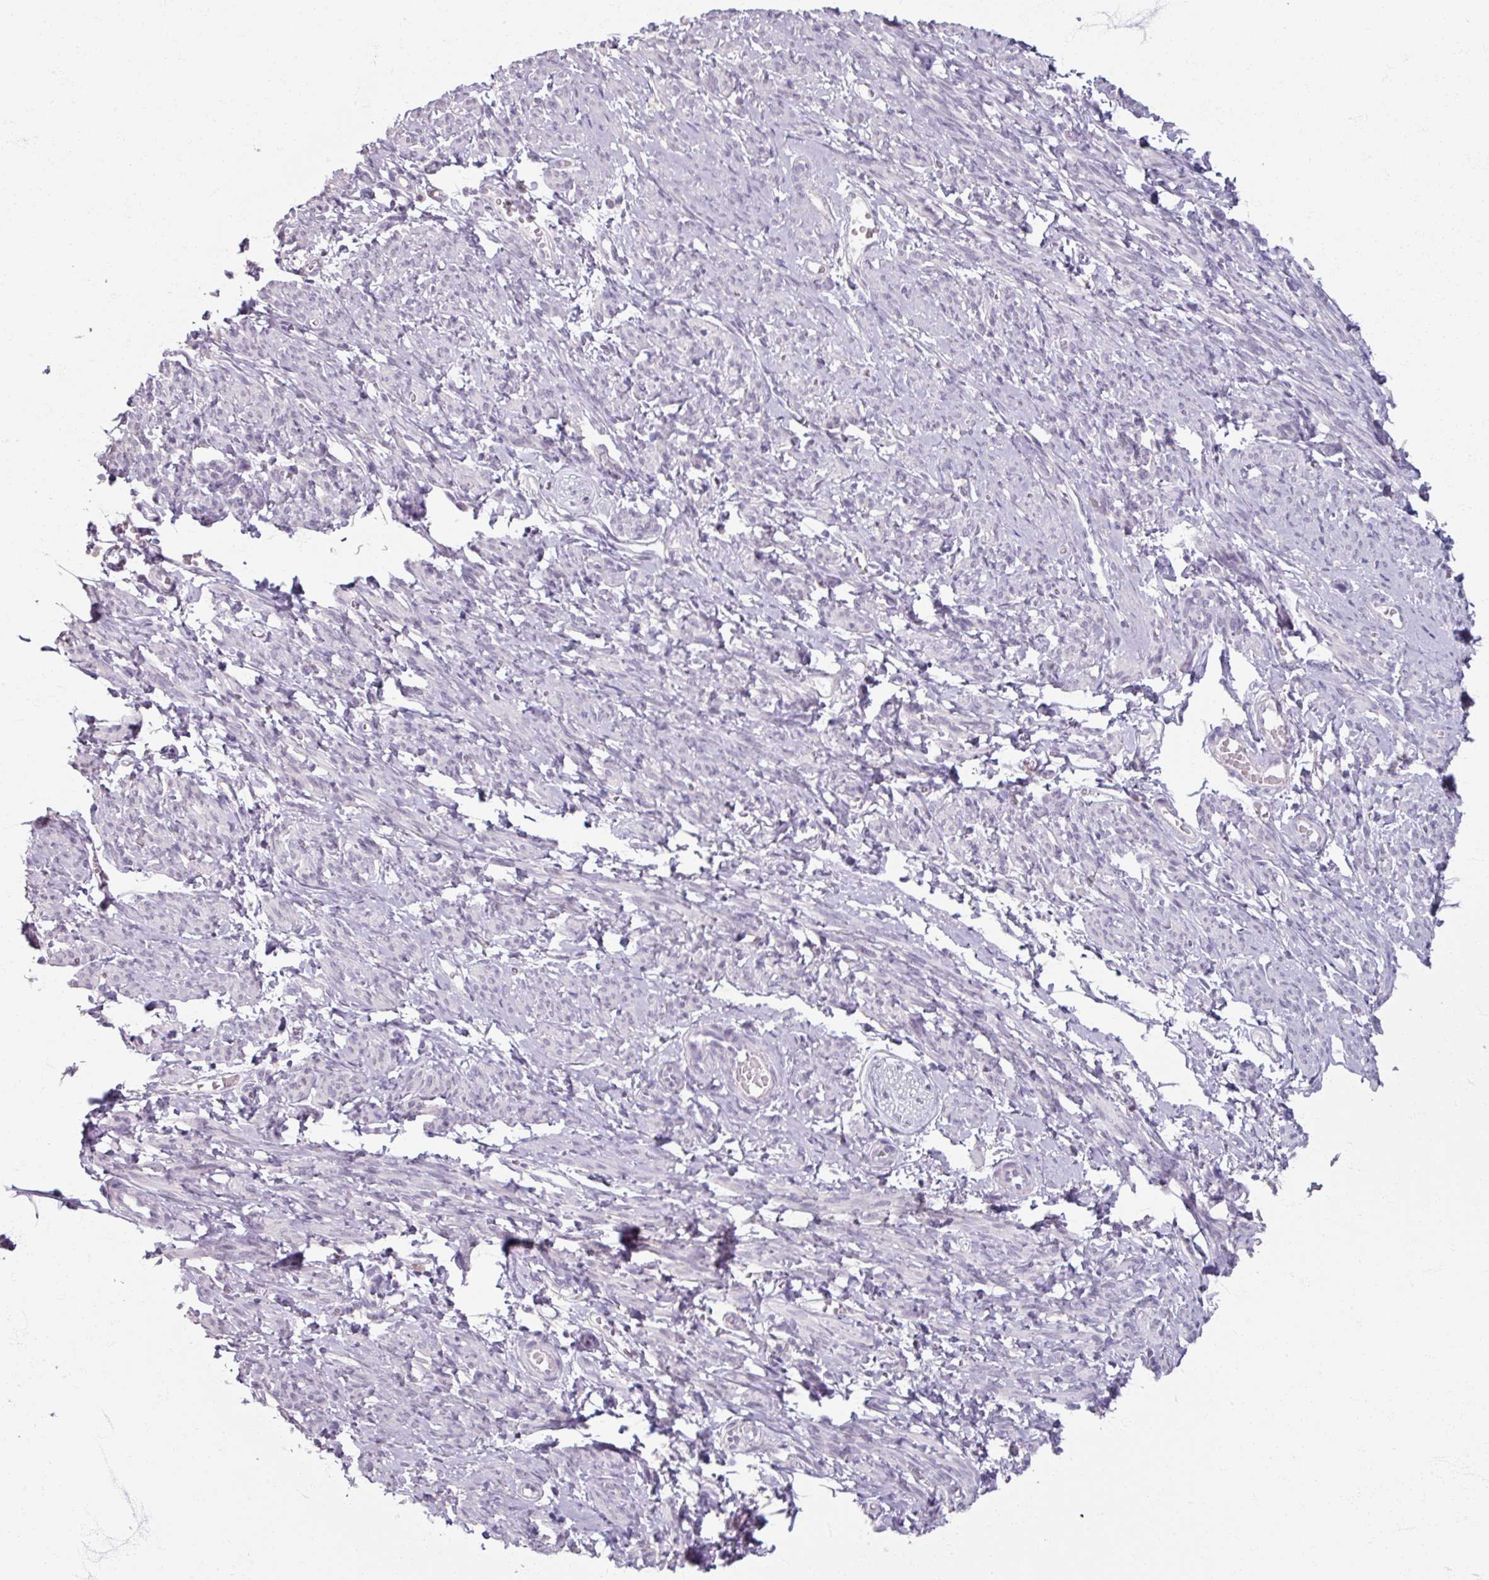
{"staining": {"intensity": "negative", "quantity": "none", "location": "none"}, "tissue": "smooth muscle", "cell_type": "Smooth muscle cells", "image_type": "normal", "snomed": [{"axis": "morphology", "description": "Normal tissue, NOS"}, {"axis": "topography", "description": "Smooth muscle"}], "caption": "This is an immunohistochemistry (IHC) image of unremarkable human smooth muscle. There is no positivity in smooth muscle cells.", "gene": "SOX11", "patient": {"sex": "female", "age": 65}}